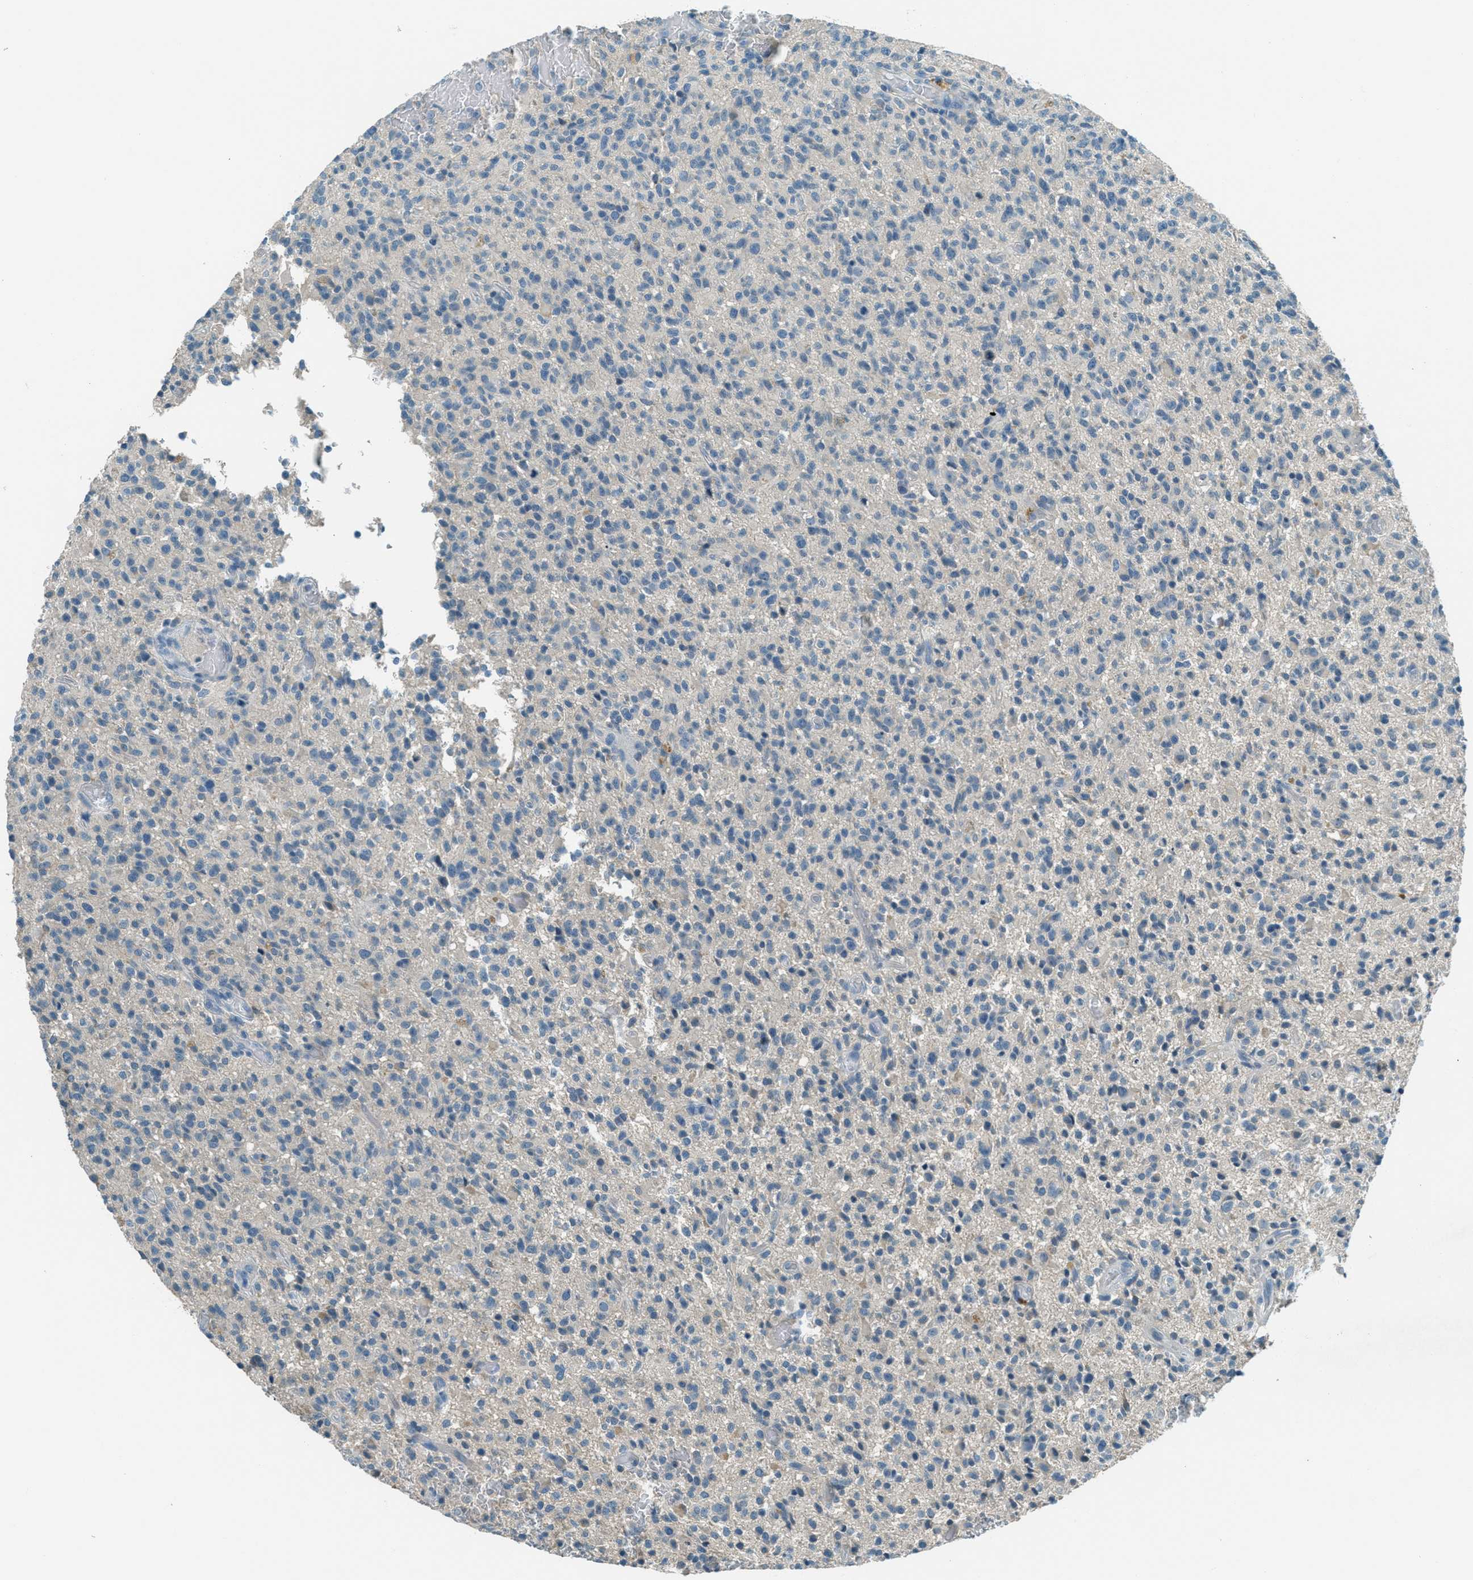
{"staining": {"intensity": "negative", "quantity": "none", "location": "none"}, "tissue": "glioma", "cell_type": "Tumor cells", "image_type": "cancer", "snomed": [{"axis": "morphology", "description": "Glioma, malignant, High grade"}, {"axis": "topography", "description": "Brain"}], "caption": "Tumor cells show no significant positivity in malignant high-grade glioma.", "gene": "MSLN", "patient": {"sex": "male", "age": 71}}